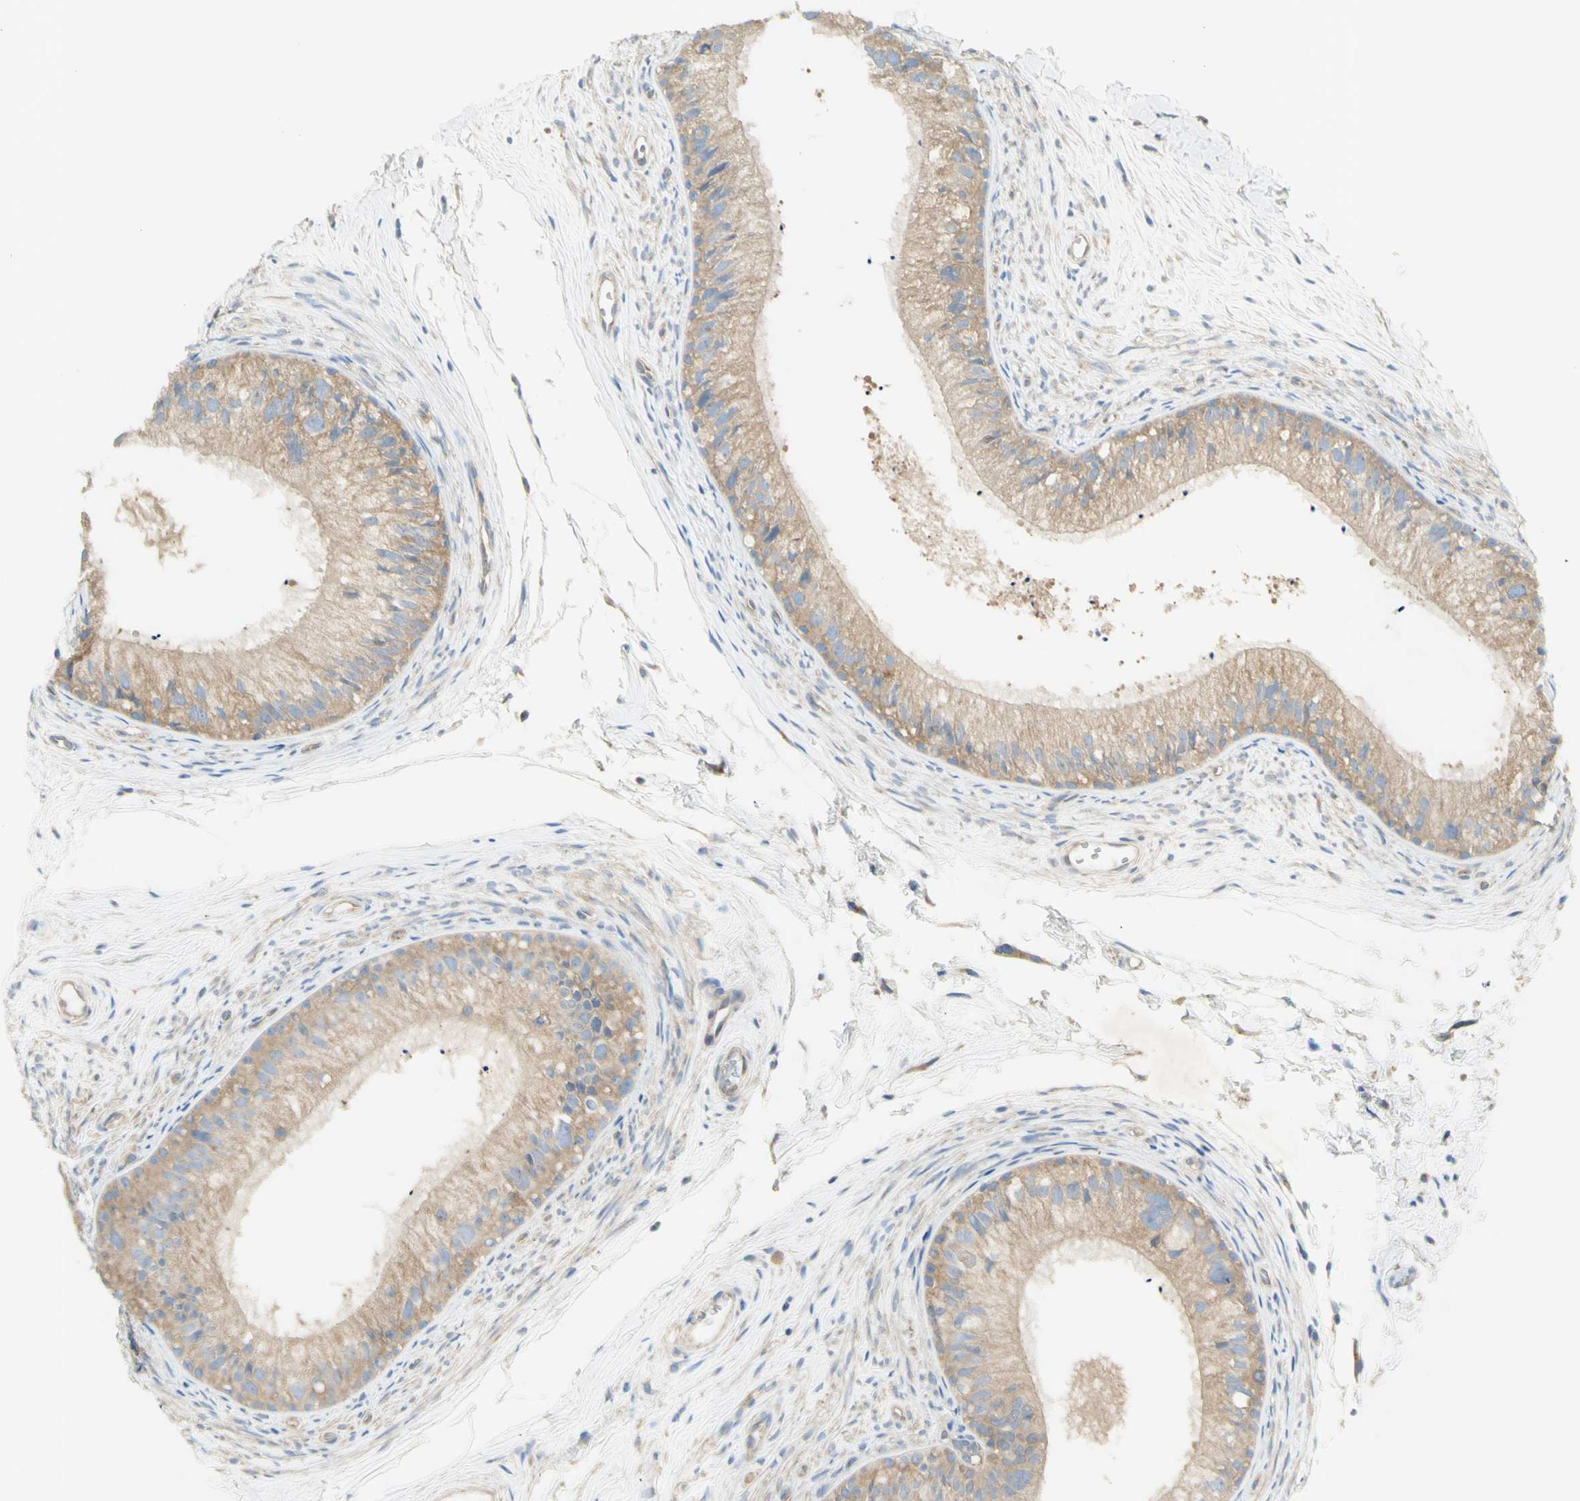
{"staining": {"intensity": "weak", "quantity": ">75%", "location": "cytoplasmic/membranous"}, "tissue": "epididymis", "cell_type": "Glandular cells", "image_type": "normal", "snomed": [{"axis": "morphology", "description": "Normal tissue, NOS"}, {"axis": "topography", "description": "Epididymis"}], "caption": "Normal epididymis exhibits weak cytoplasmic/membranous staining in approximately >75% of glandular cells (IHC, brightfield microscopy, high magnification)..", "gene": "DYNC1H1", "patient": {"sex": "male", "age": 56}}